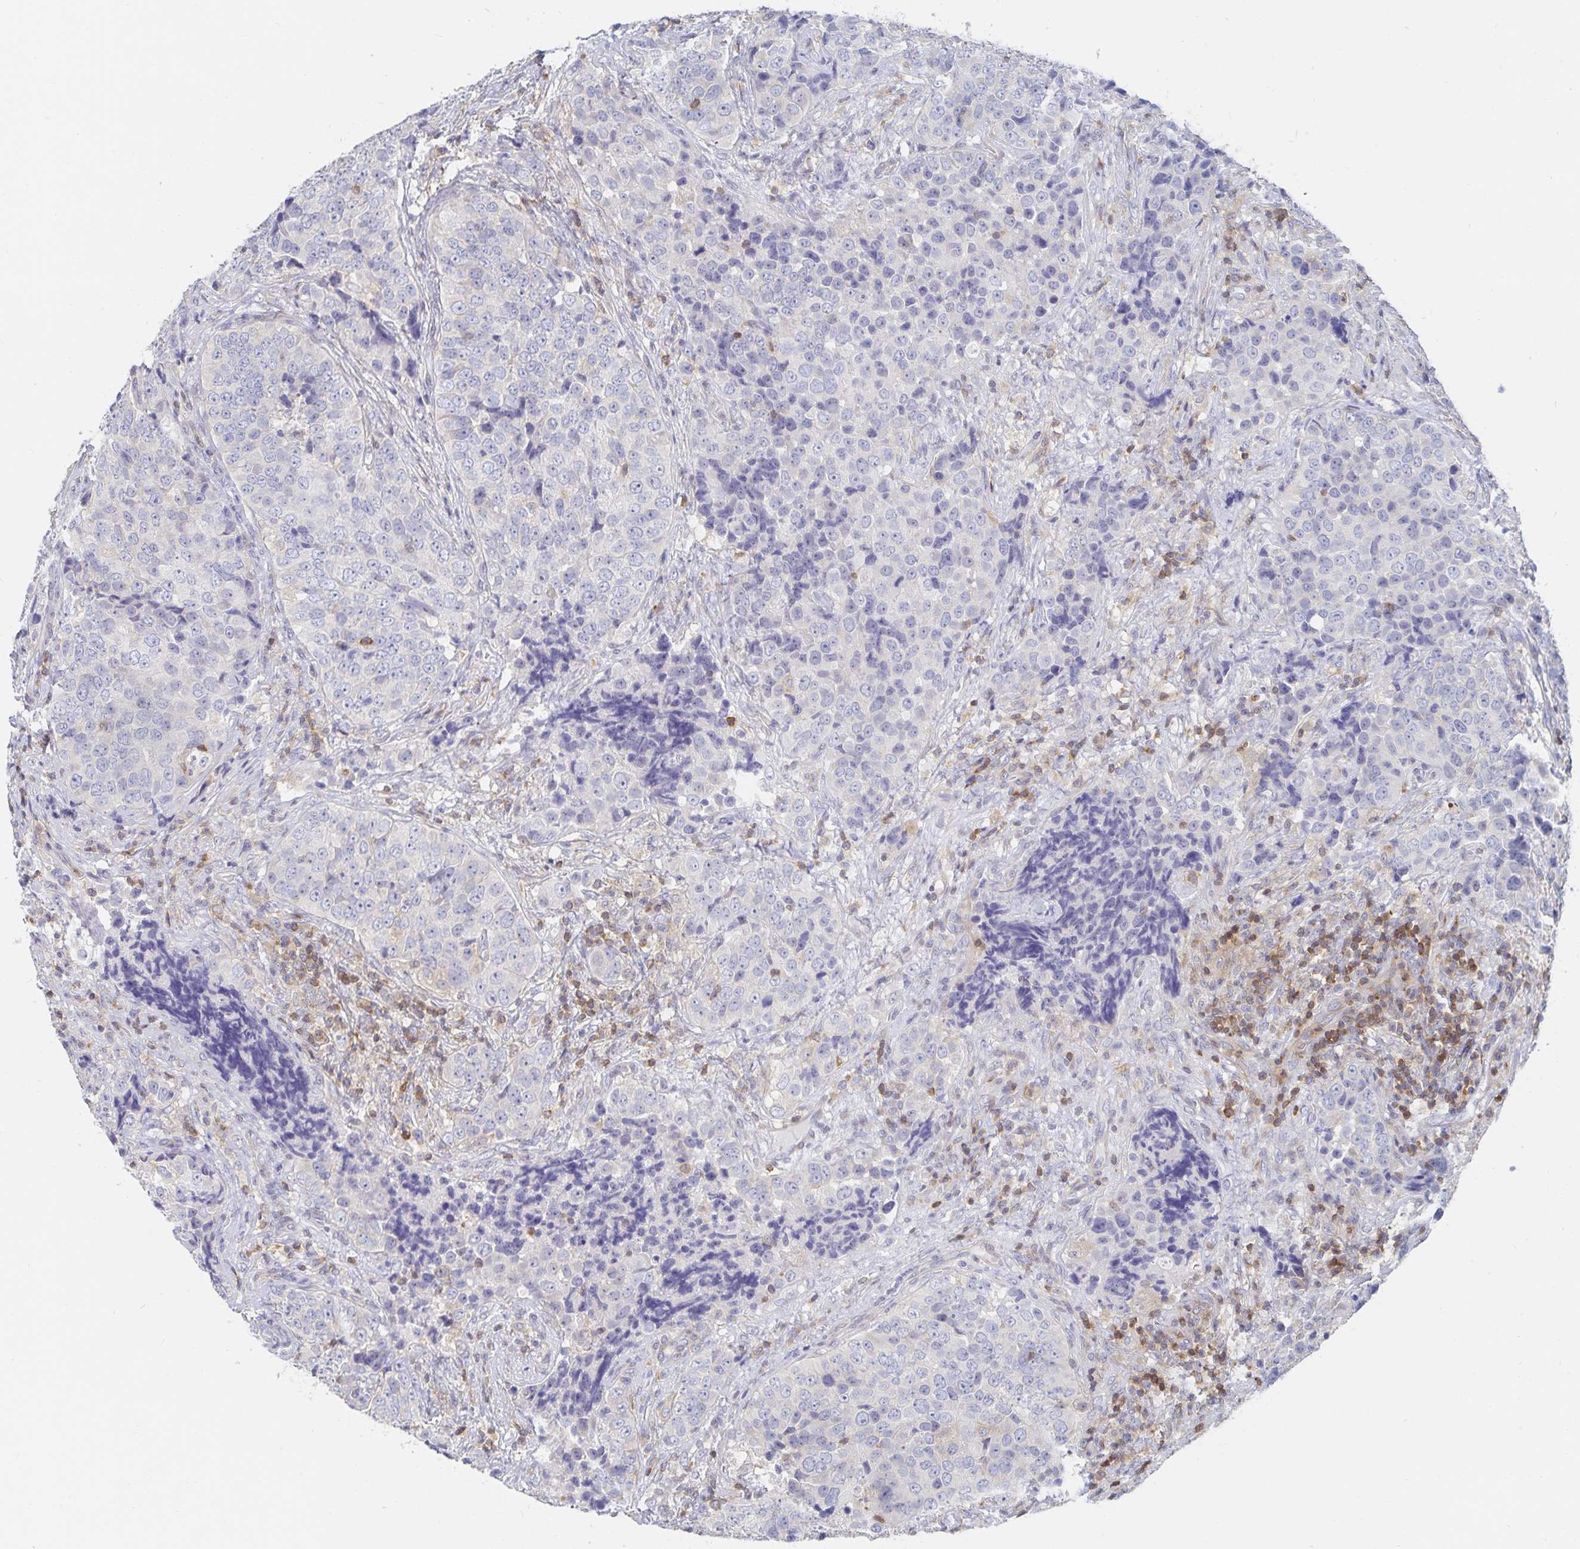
{"staining": {"intensity": "negative", "quantity": "none", "location": "none"}, "tissue": "urothelial cancer", "cell_type": "Tumor cells", "image_type": "cancer", "snomed": [{"axis": "morphology", "description": "Urothelial carcinoma, NOS"}, {"axis": "topography", "description": "Urinary bladder"}], "caption": "IHC of human transitional cell carcinoma shows no positivity in tumor cells.", "gene": "PIK3CD", "patient": {"sex": "male", "age": 52}}